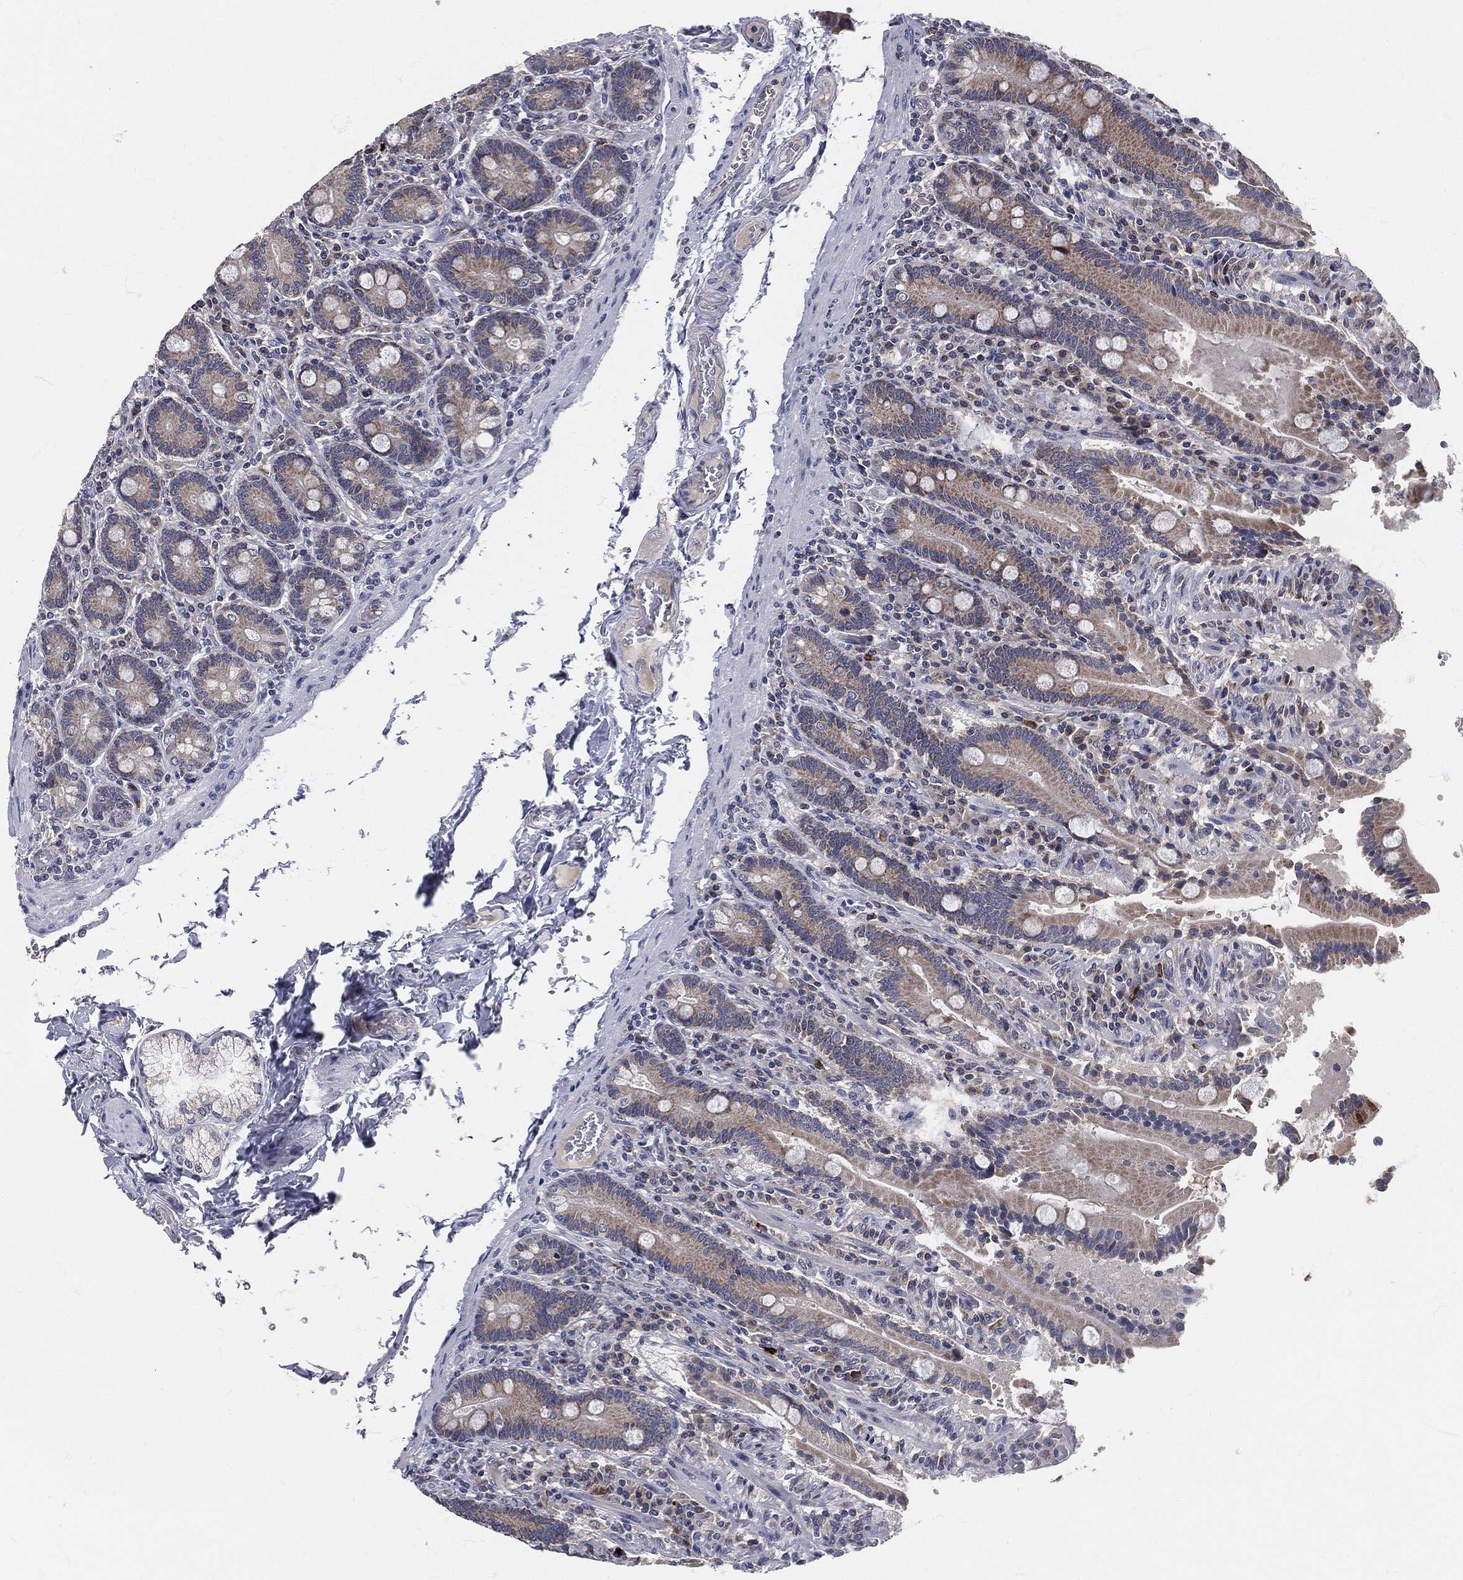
{"staining": {"intensity": "strong", "quantity": "<25%", "location": "cytoplasmic/membranous"}, "tissue": "duodenum", "cell_type": "Glandular cells", "image_type": "normal", "snomed": [{"axis": "morphology", "description": "Normal tissue, NOS"}, {"axis": "topography", "description": "Duodenum"}], "caption": "A high-resolution photomicrograph shows IHC staining of normal duodenum, which exhibits strong cytoplasmic/membranous expression in approximately <25% of glandular cells.", "gene": "SIGLEC9", "patient": {"sex": "female", "age": 62}}